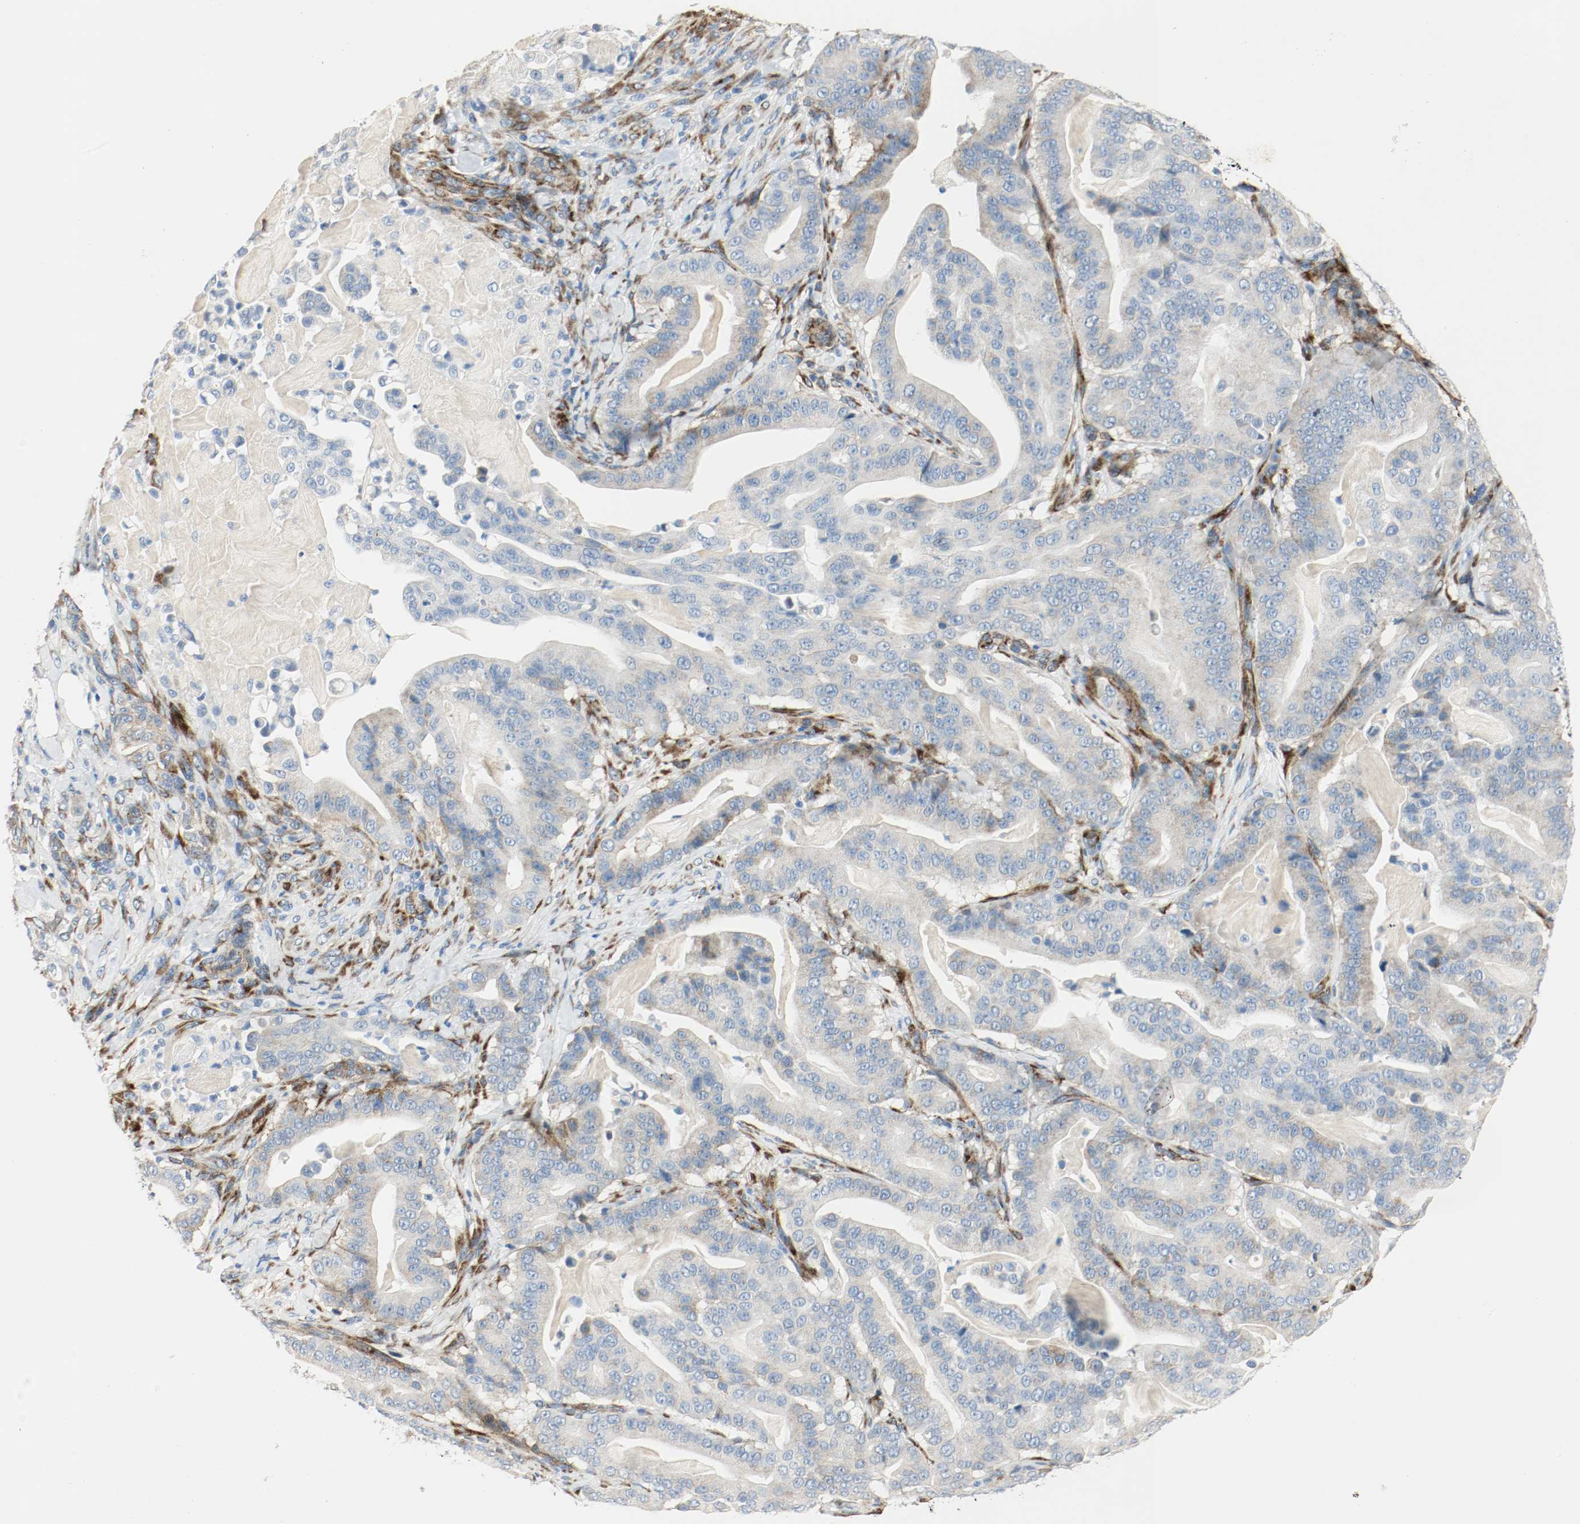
{"staining": {"intensity": "negative", "quantity": "none", "location": "none"}, "tissue": "pancreatic cancer", "cell_type": "Tumor cells", "image_type": "cancer", "snomed": [{"axis": "morphology", "description": "Adenocarcinoma, NOS"}, {"axis": "topography", "description": "Pancreas"}], "caption": "Tumor cells are negative for protein expression in human adenocarcinoma (pancreatic).", "gene": "LAMB1", "patient": {"sex": "male", "age": 63}}